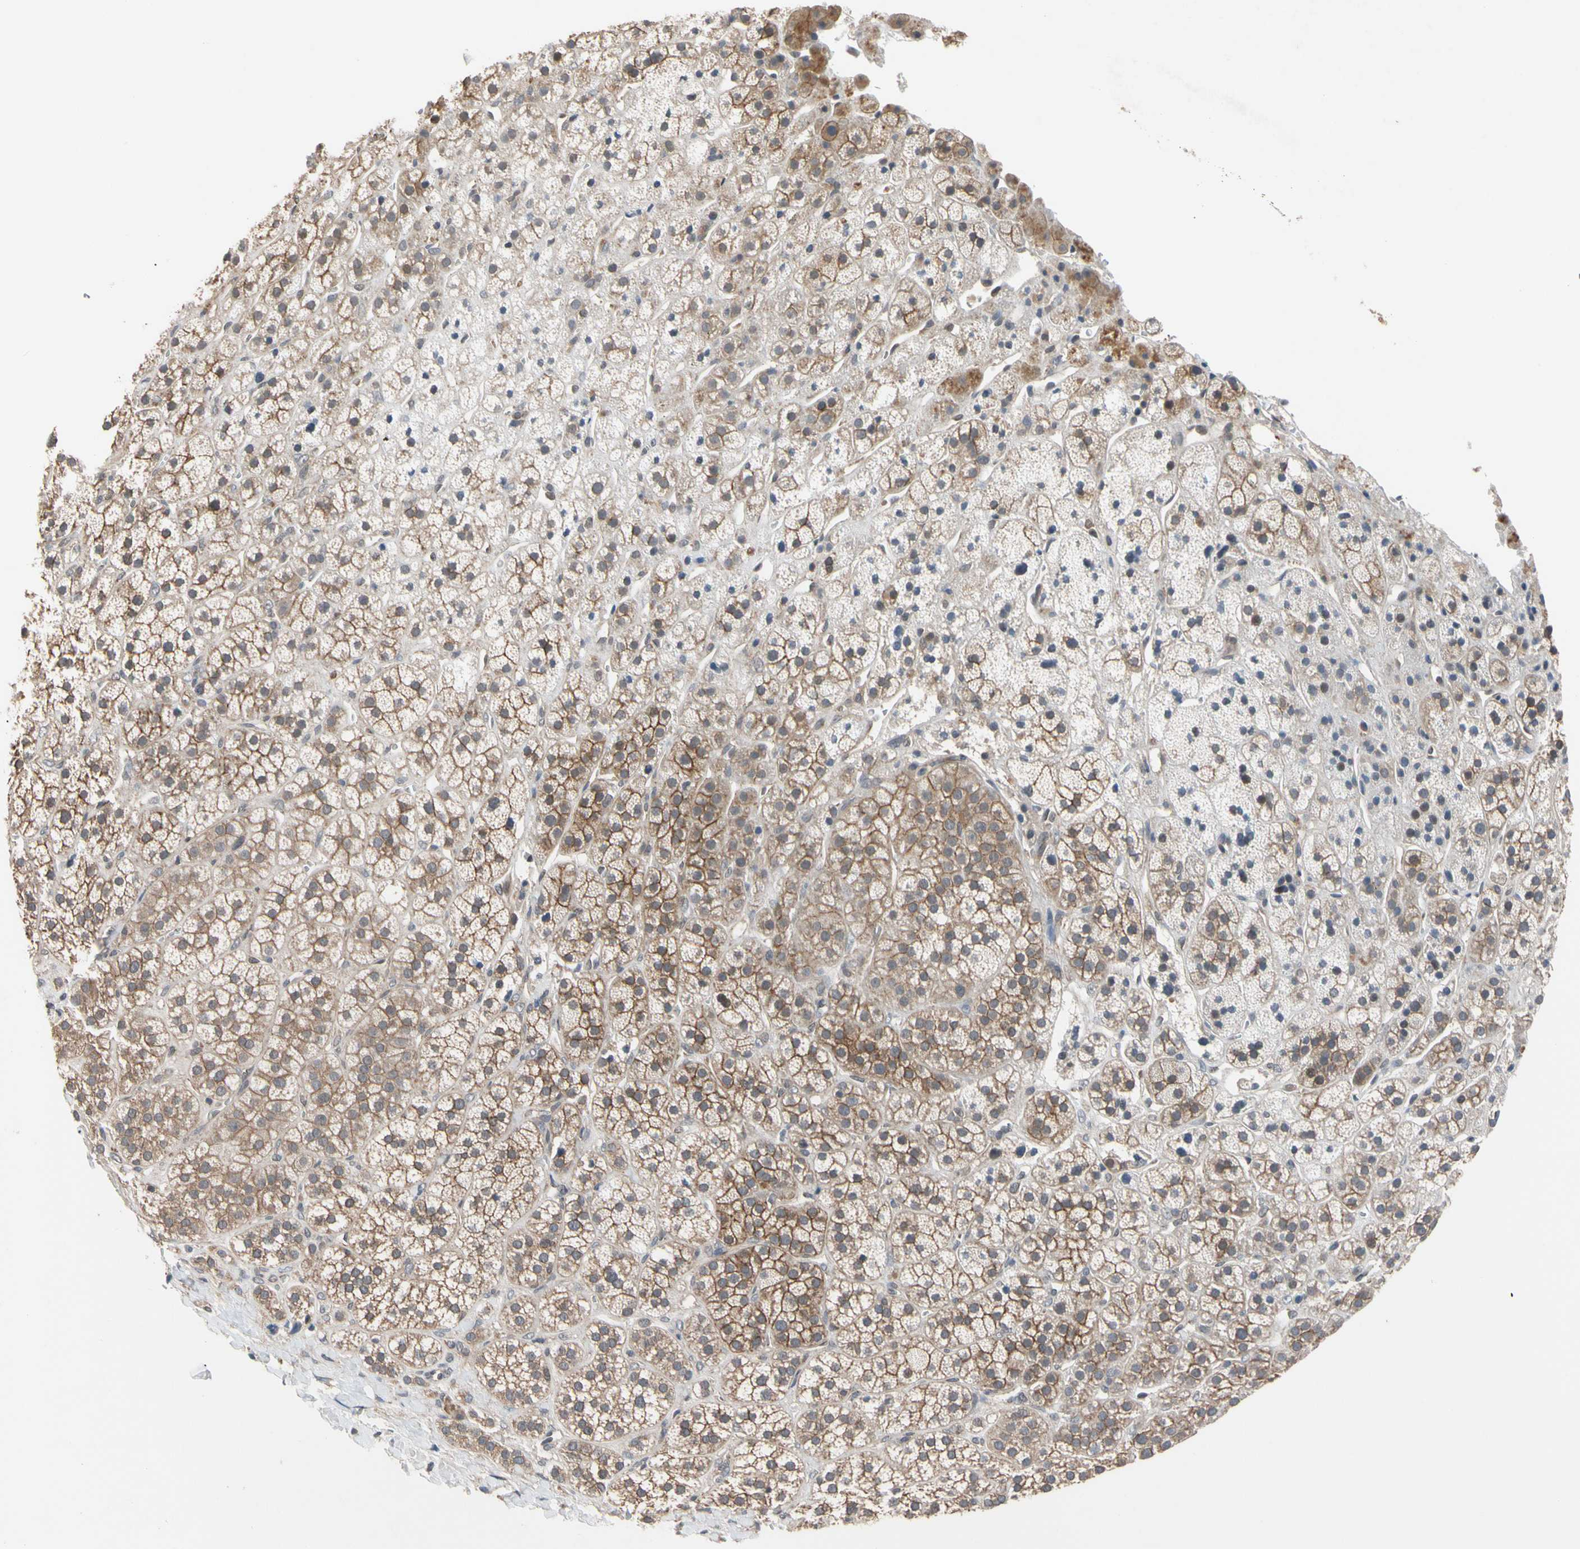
{"staining": {"intensity": "moderate", "quantity": ">75%", "location": "cytoplasmic/membranous"}, "tissue": "adrenal gland", "cell_type": "Glandular cells", "image_type": "normal", "snomed": [{"axis": "morphology", "description": "Normal tissue, NOS"}, {"axis": "topography", "description": "Adrenal gland"}], "caption": "High-power microscopy captured an immunohistochemistry image of normal adrenal gland, revealing moderate cytoplasmic/membranous expression in approximately >75% of glandular cells. Using DAB (brown) and hematoxylin (blue) stains, captured at high magnification using brightfield microscopy.", "gene": "DPP8", "patient": {"sex": "male", "age": 56}}